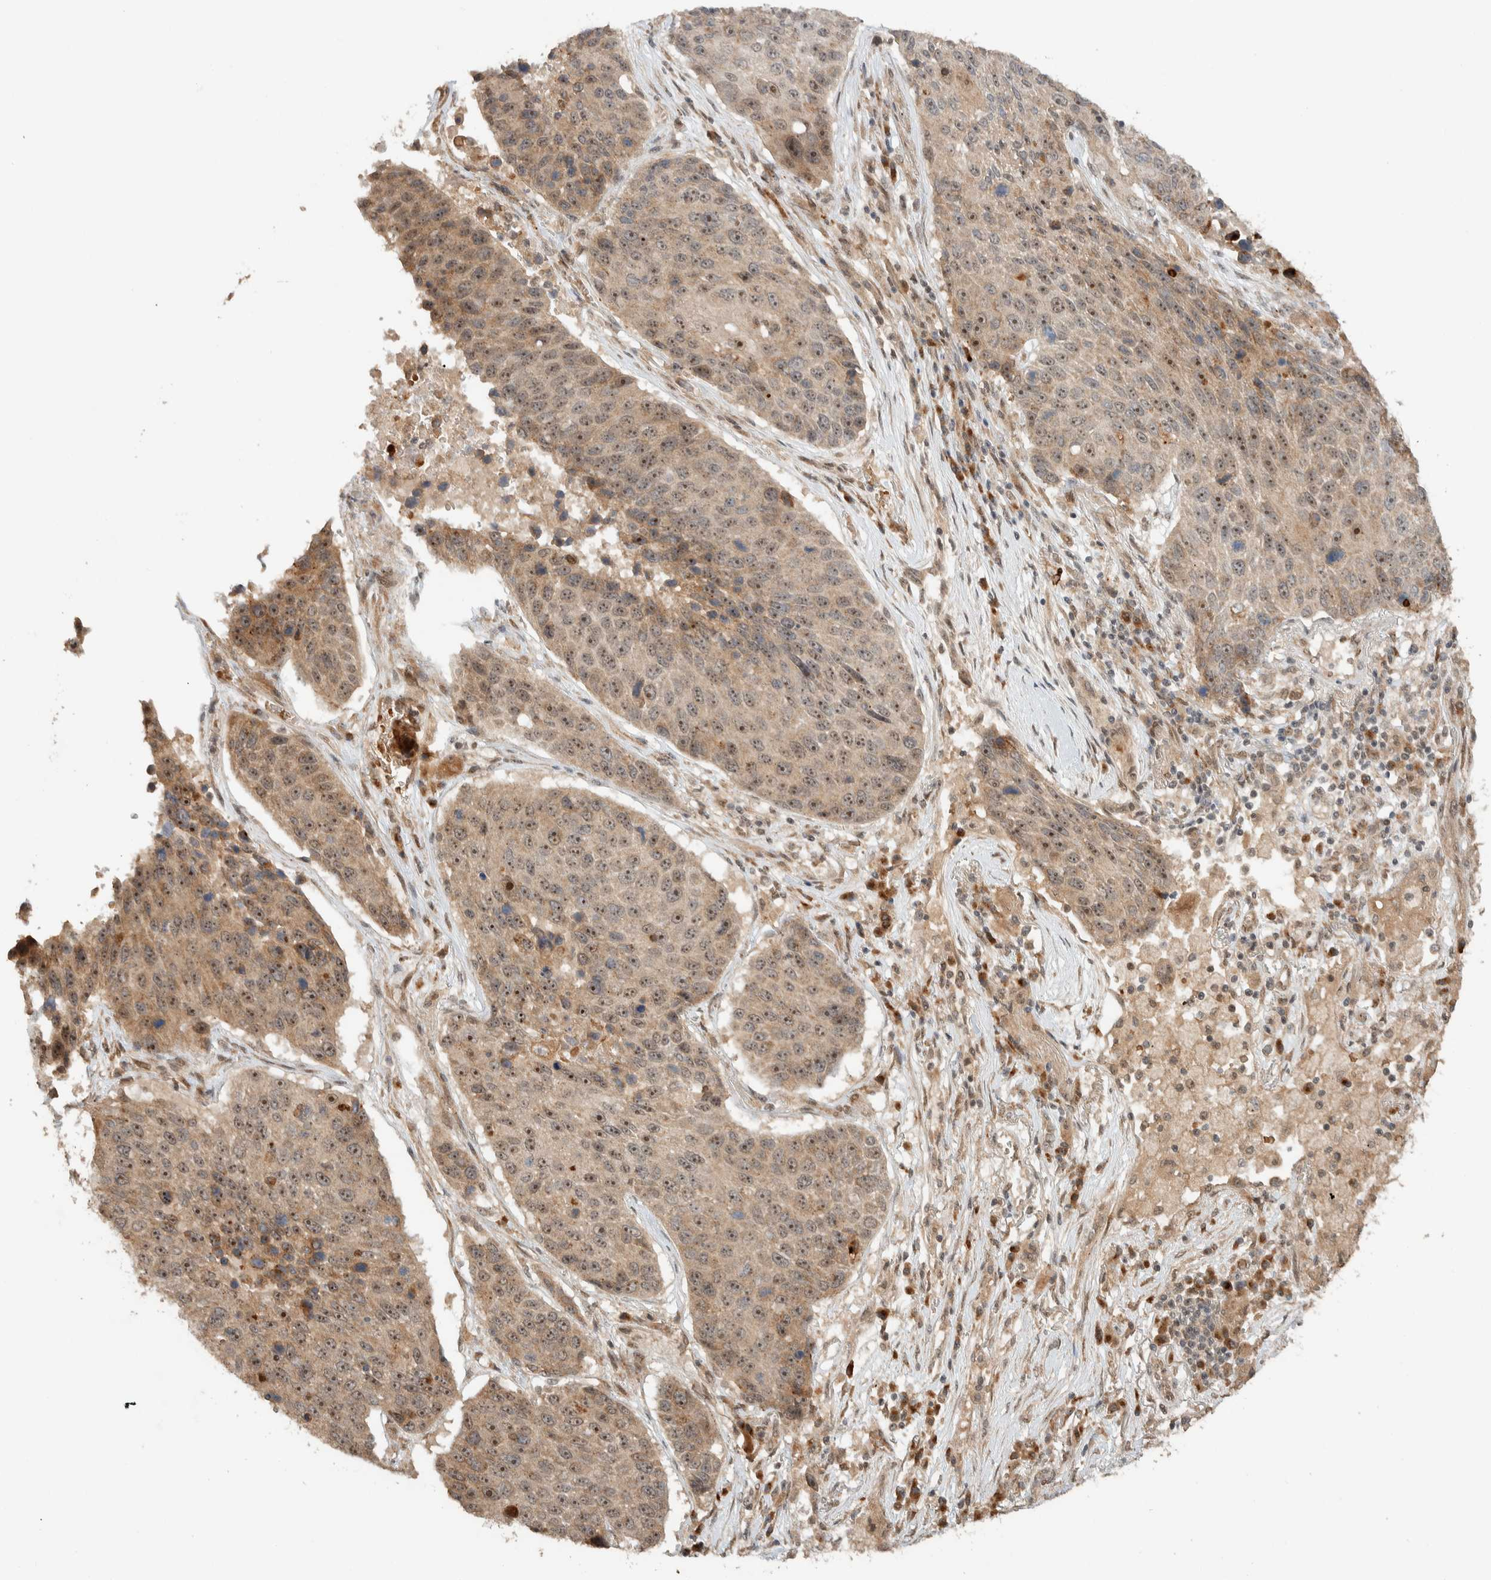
{"staining": {"intensity": "weak", "quantity": ">75%", "location": "cytoplasmic/membranous,nuclear"}, "tissue": "lung cancer", "cell_type": "Tumor cells", "image_type": "cancer", "snomed": [{"axis": "morphology", "description": "Squamous cell carcinoma, NOS"}, {"axis": "topography", "description": "Lung"}], "caption": "Immunohistochemical staining of human lung squamous cell carcinoma shows low levels of weak cytoplasmic/membranous and nuclear protein expression in about >75% of tumor cells. Immunohistochemistry stains the protein of interest in brown and the nuclei are stained blue.", "gene": "ZBTB2", "patient": {"sex": "male", "age": 61}}